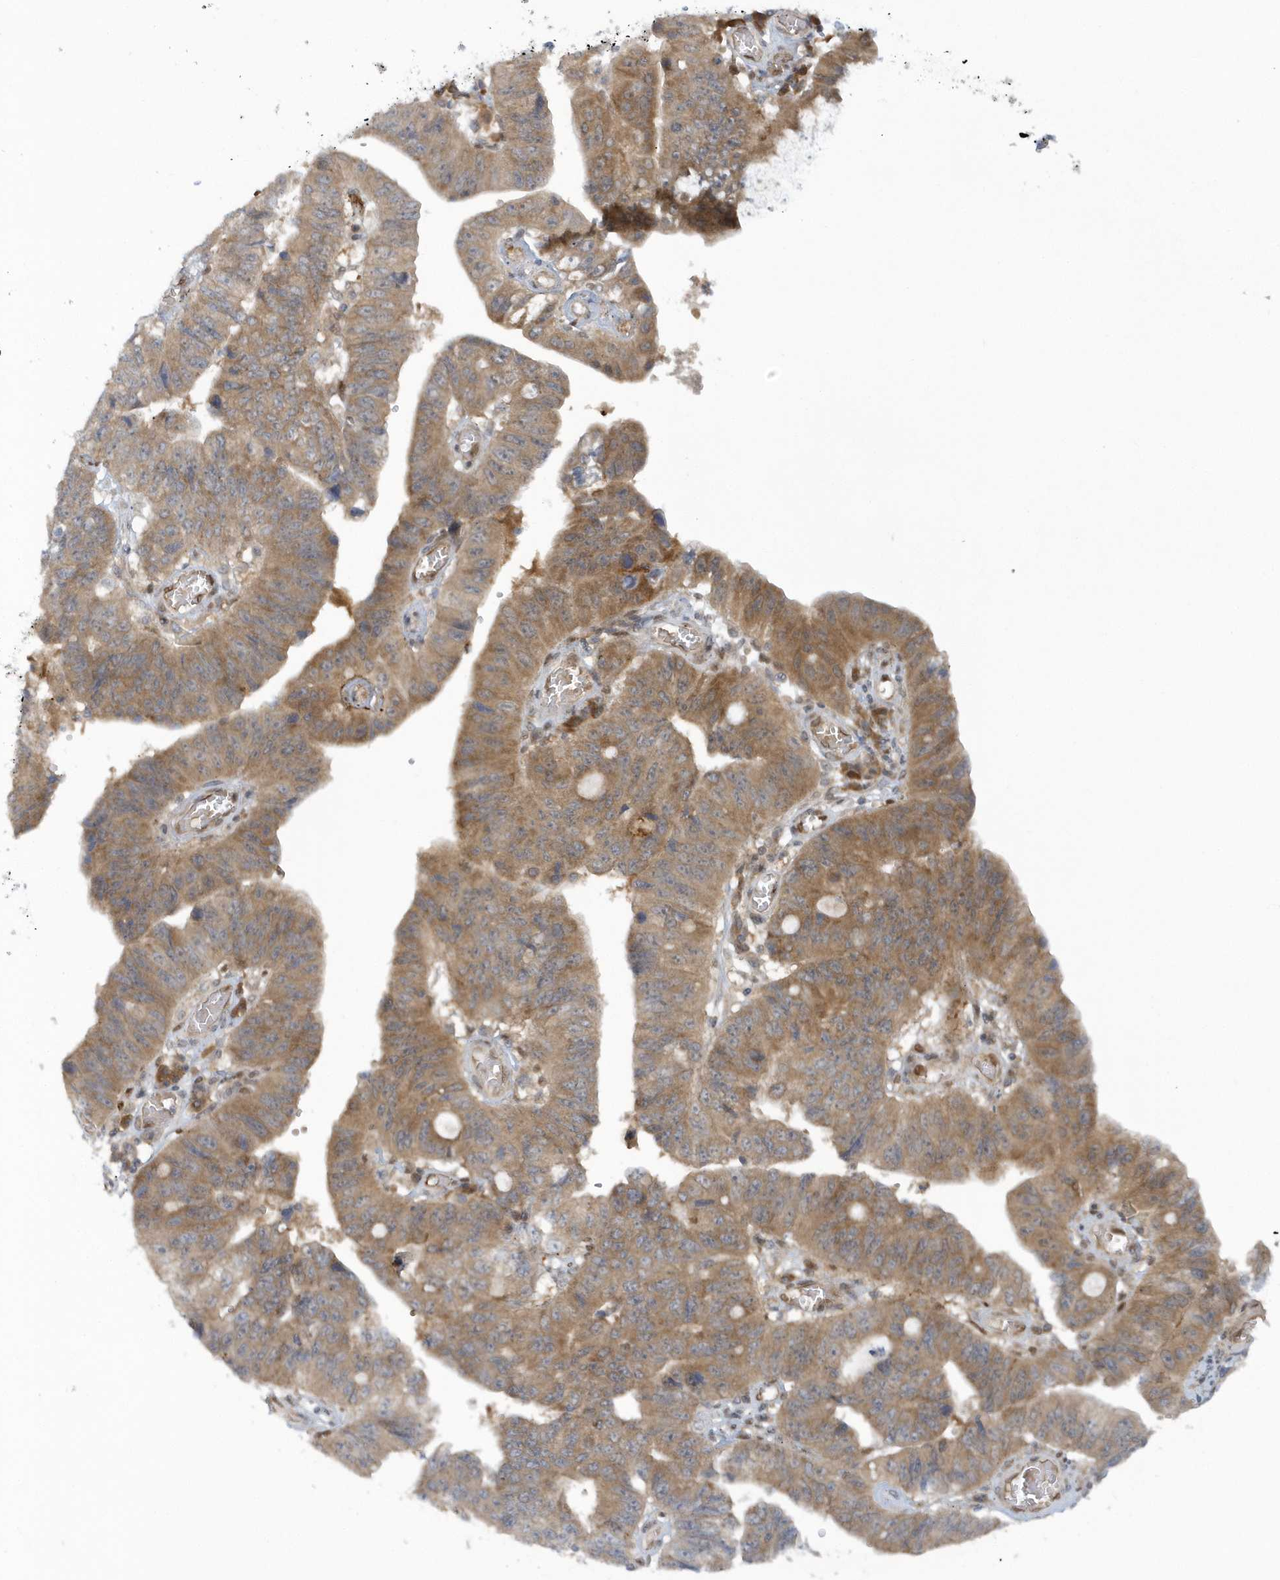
{"staining": {"intensity": "moderate", "quantity": "25%-75%", "location": "cytoplasmic/membranous"}, "tissue": "stomach cancer", "cell_type": "Tumor cells", "image_type": "cancer", "snomed": [{"axis": "morphology", "description": "Adenocarcinoma, NOS"}, {"axis": "topography", "description": "Stomach"}], "caption": "Stomach cancer (adenocarcinoma) stained for a protein (brown) reveals moderate cytoplasmic/membranous positive expression in approximately 25%-75% of tumor cells.", "gene": "ATG4A", "patient": {"sex": "male", "age": 59}}